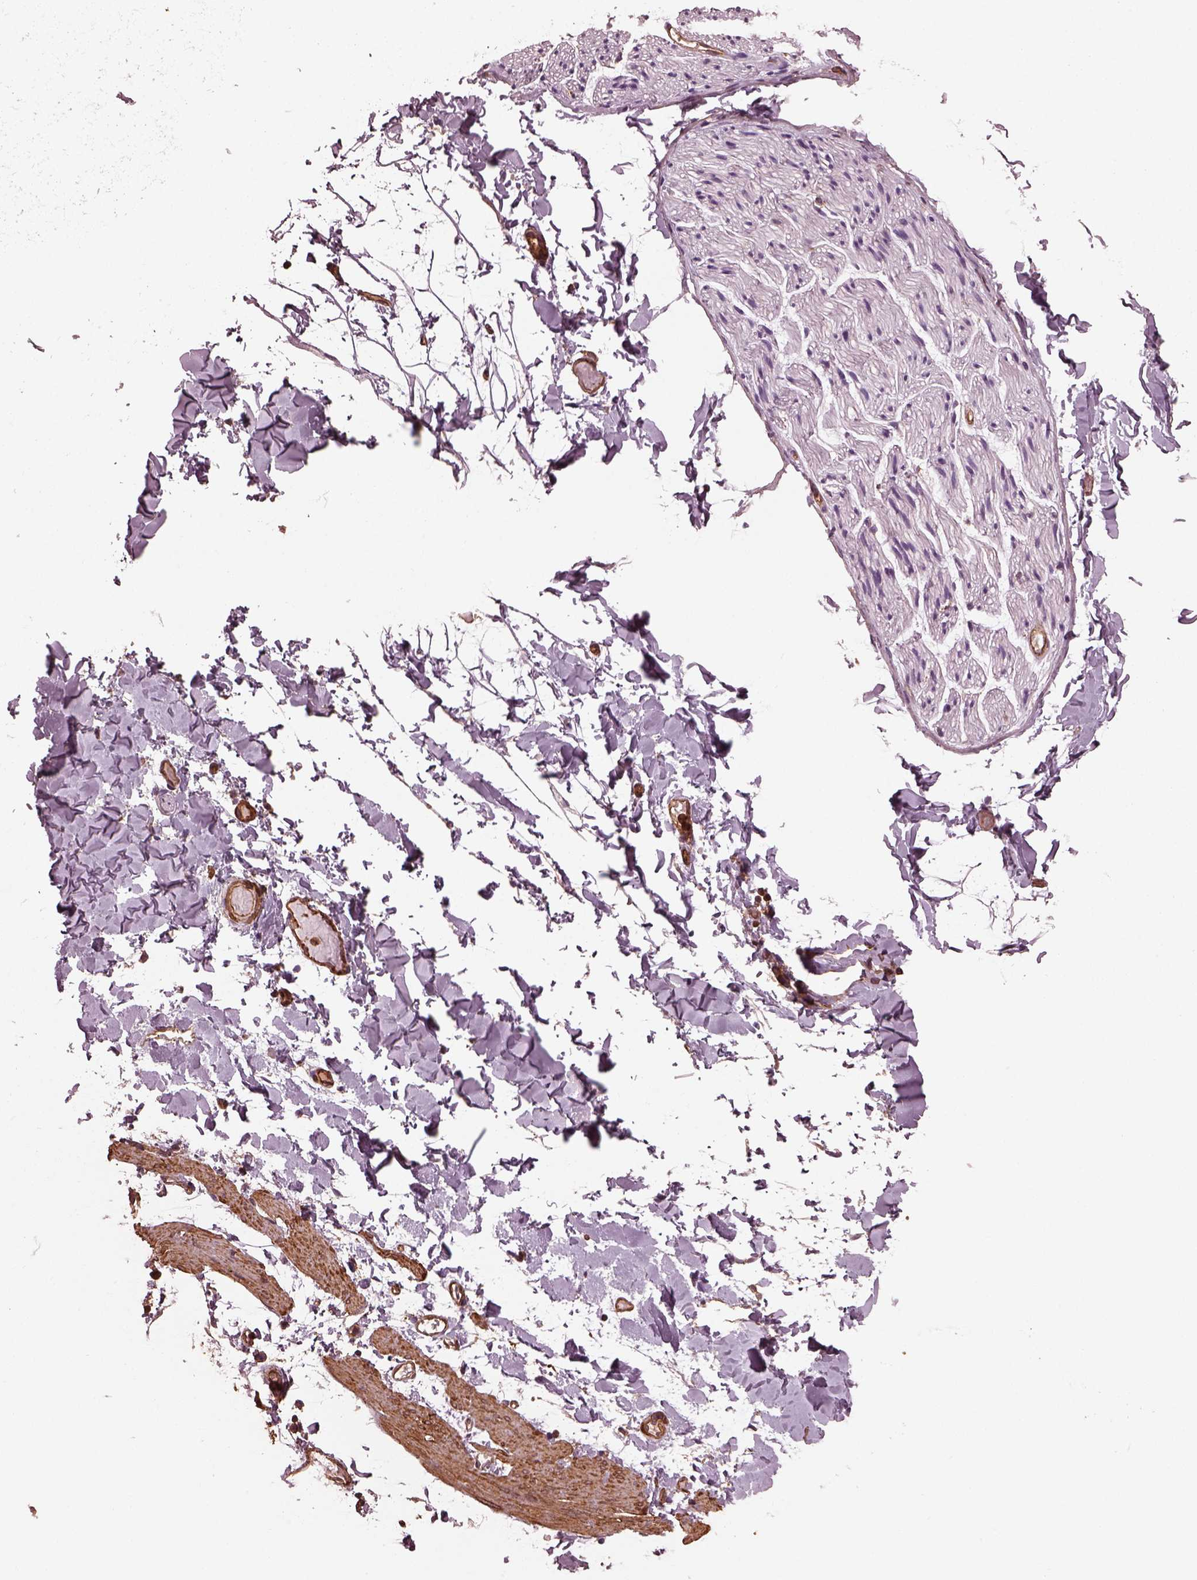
{"staining": {"intensity": "negative", "quantity": "none", "location": "none"}, "tissue": "adipose tissue", "cell_type": "Adipocytes", "image_type": "normal", "snomed": [{"axis": "morphology", "description": "Normal tissue, NOS"}, {"axis": "topography", "description": "Gallbladder"}, {"axis": "topography", "description": "Peripheral nerve tissue"}], "caption": "Immunohistochemical staining of unremarkable adipose tissue demonstrates no significant positivity in adipocytes. The staining was performed using DAB to visualize the protein expression in brown, while the nuclei were stained in blue with hematoxylin (Magnification: 20x).", "gene": "MYL1", "patient": {"sex": "female", "age": 45}}